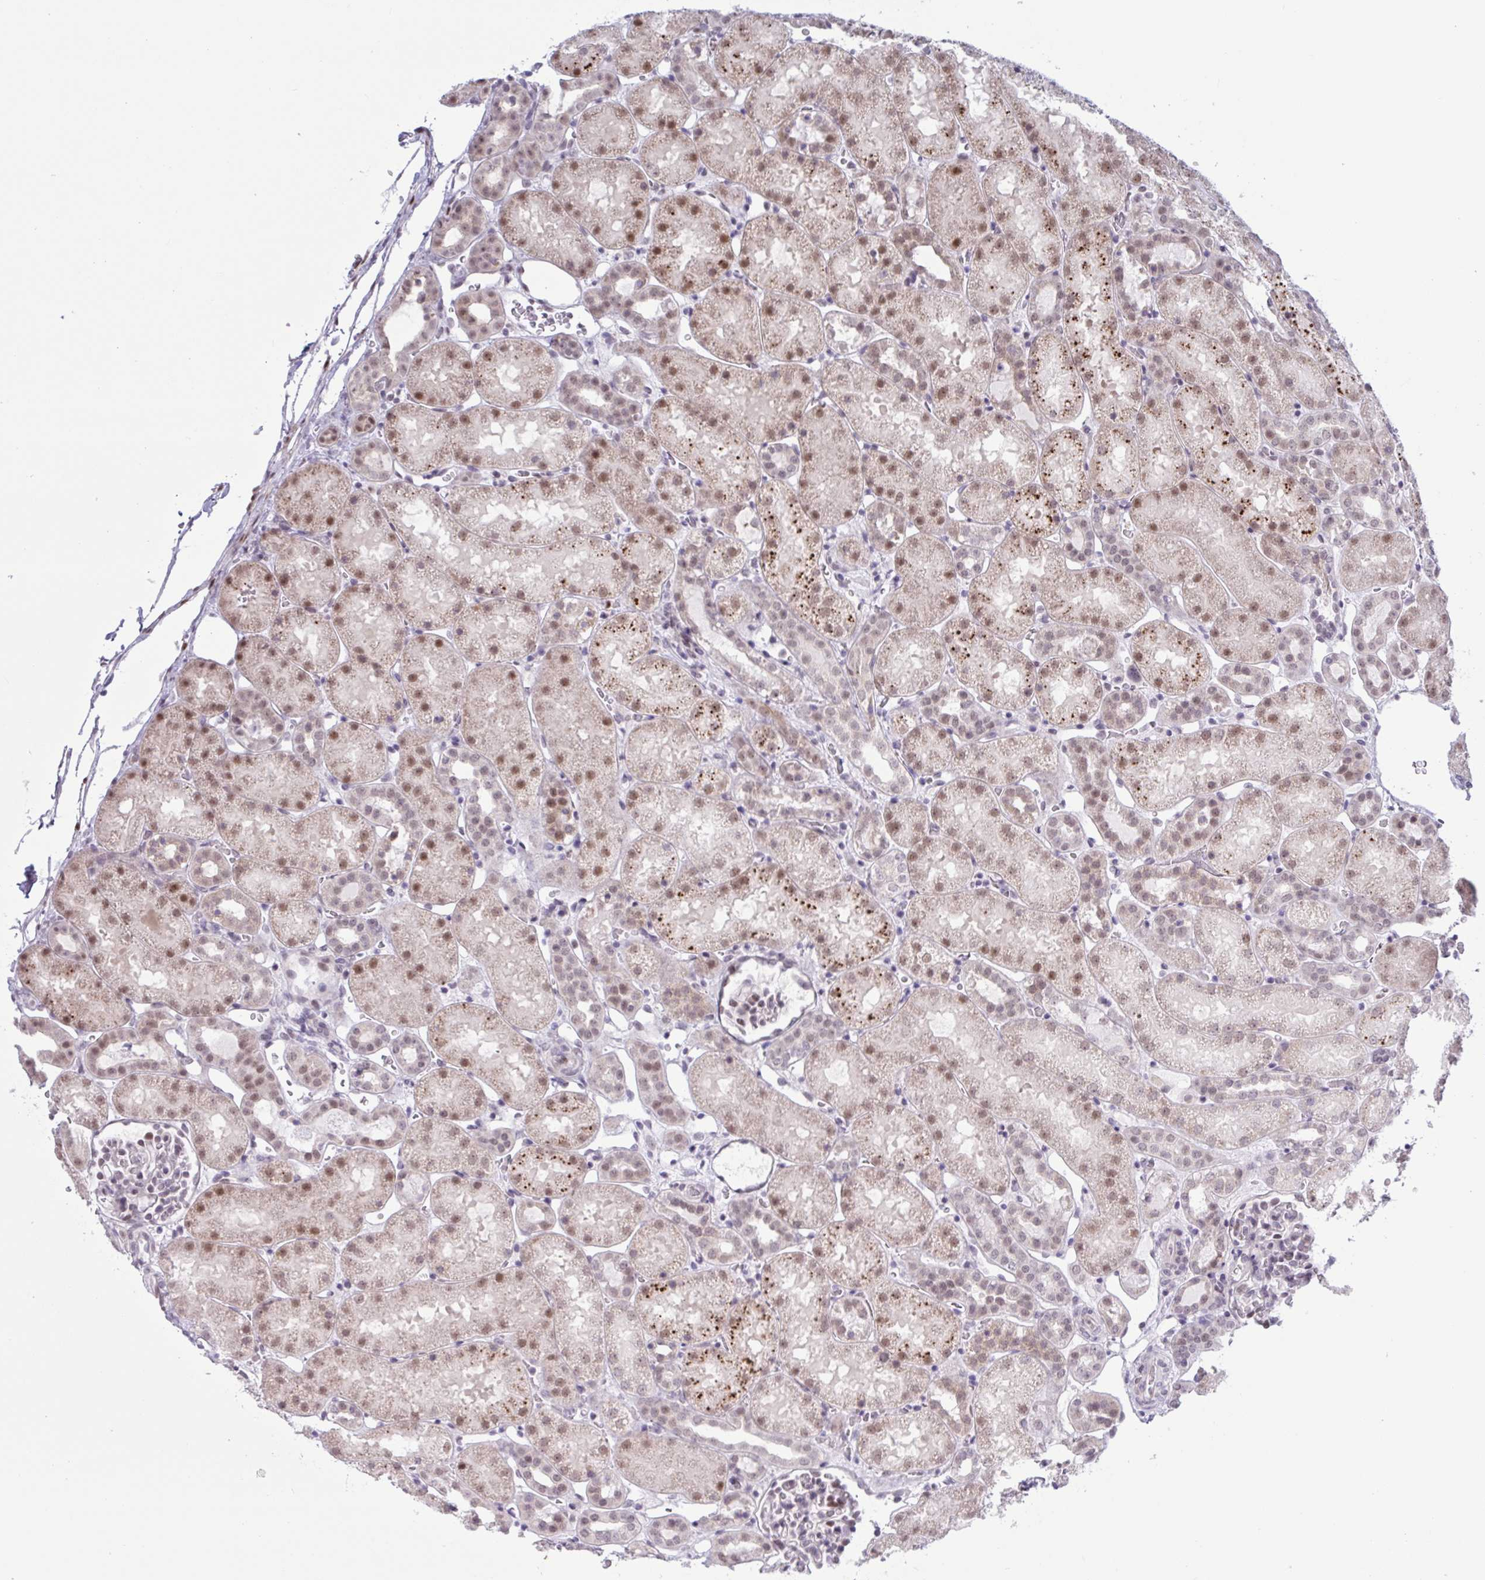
{"staining": {"intensity": "moderate", "quantity": "<25%", "location": "nuclear"}, "tissue": "kidney", "cell_type": "Cells in glomeruli", "image_type": "normal", "snomed": [{"axis": "morphology", "description": "Normal tissue, NOS"}, {"axis": "topography", "description": "Kidney"}], "caption": "Kidney was stained to show a protein in brown. There is low levels of moderate nuclear expression in about <25% of cells in glomeruli. Nuclei are stained in blue.", "gene": "PRMT6", "patient": {"sex": "male", "age": 2}}